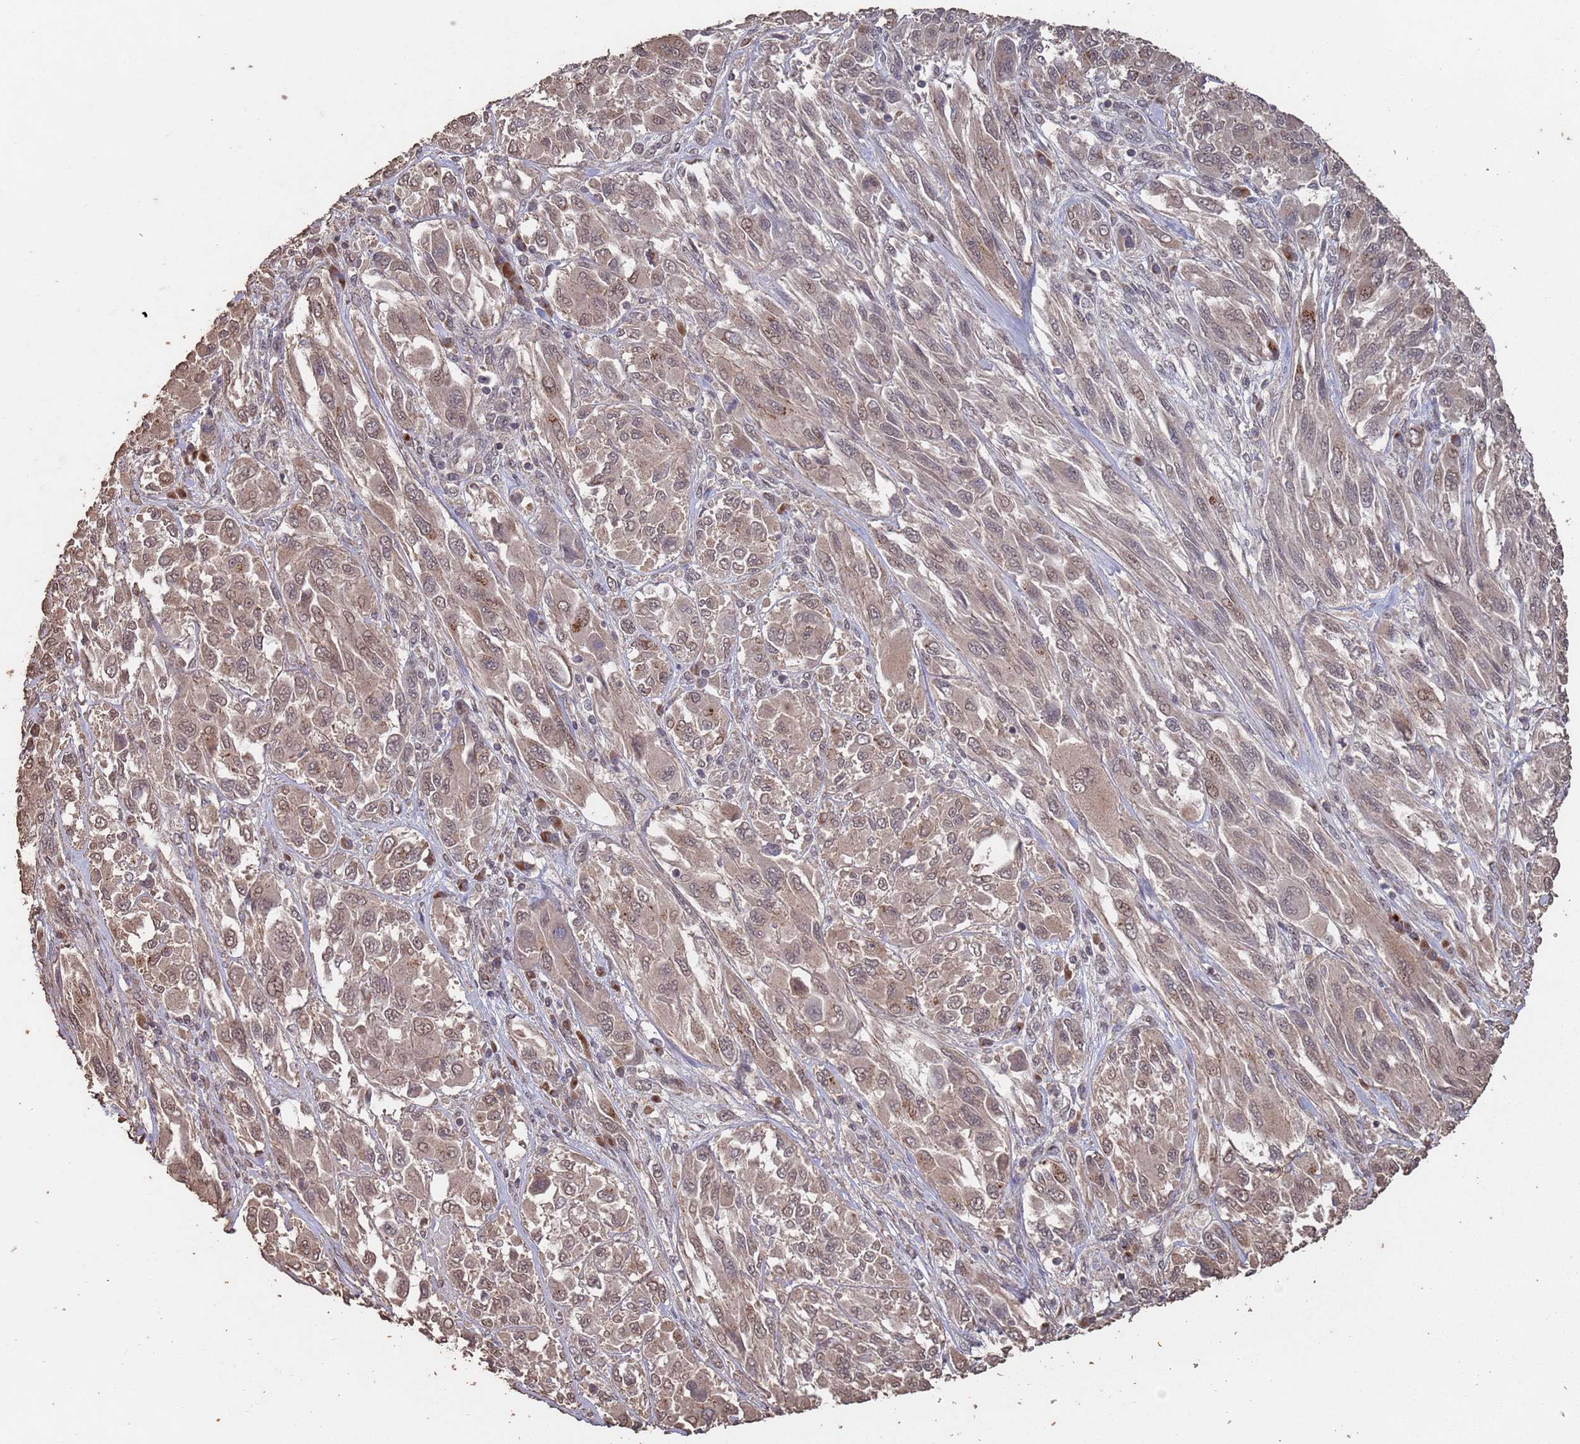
{"staining": {"intensity": "weak", "quantity": ">75%", "location": "cytoplasmic/membranous,nuclear"}, "tissue": "melanoma", "cell_type": "Tumor cells", "image_type": "cancer", "snomed": [{"axis": "morphology", "description": "Malignant melanoma, NOS"}, {"axis": "topography", "description": "Skin"}], "caption": "Malignant melanoma was stained to show a protein in brown. There is low levels of weak cytoplasmic/membranous and nuclear staining in approximately >75% of tumor cells.", "gene": "FRAT1", "patient": {"sex": "female", "age": 91}}